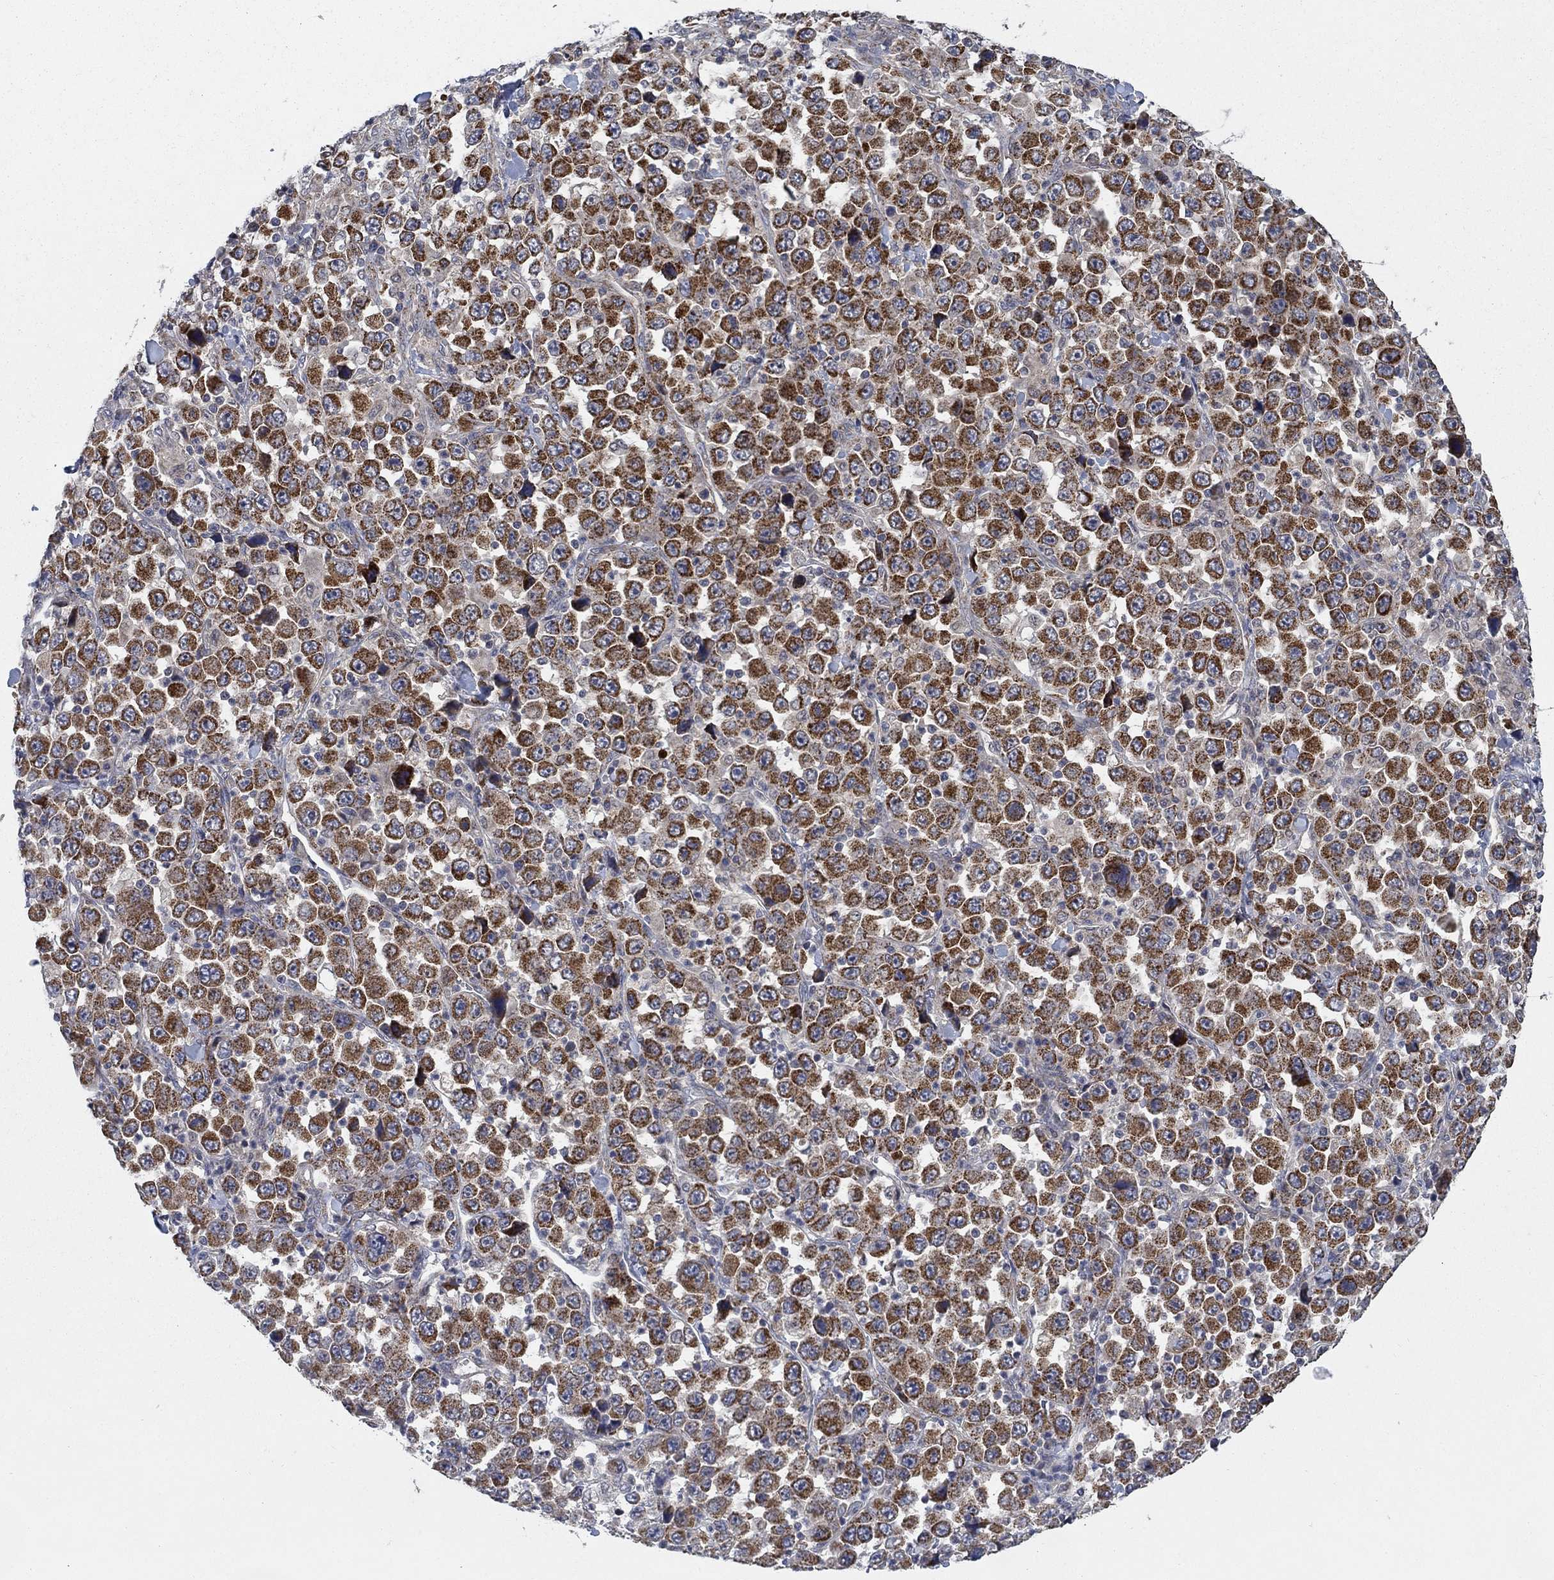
{"staining": {"intensity": "strong", "quantity": ">75%", "location": "cytoplasmic/membranous"}, "tissue": "stomach cancer", "cell_type": "Tumor cells", "image_type": "cancer", "snomed": [{"axis": "morphology", "description": "Normal tissue, NOS"}, {"axis": "morphology", "description": "Adenocarcinoma, NOS"}, {"axis": "topography", "description": "Stomach, upper"}, {"axis": "topography", "description": "Stomach"}], "caption": "The image displays a brown stain indicating the presence of a protein in the cytoplasmic/membranous of tumor cells in stomach adenocarcinoma. The staining was performed using DAB to visualize the protein expression in brown, while the nuclei were stained in blue with hematoxylin (Magnification: 20x).", "gene": "NME7", "patient": {"sex": "male", "age": 59}}